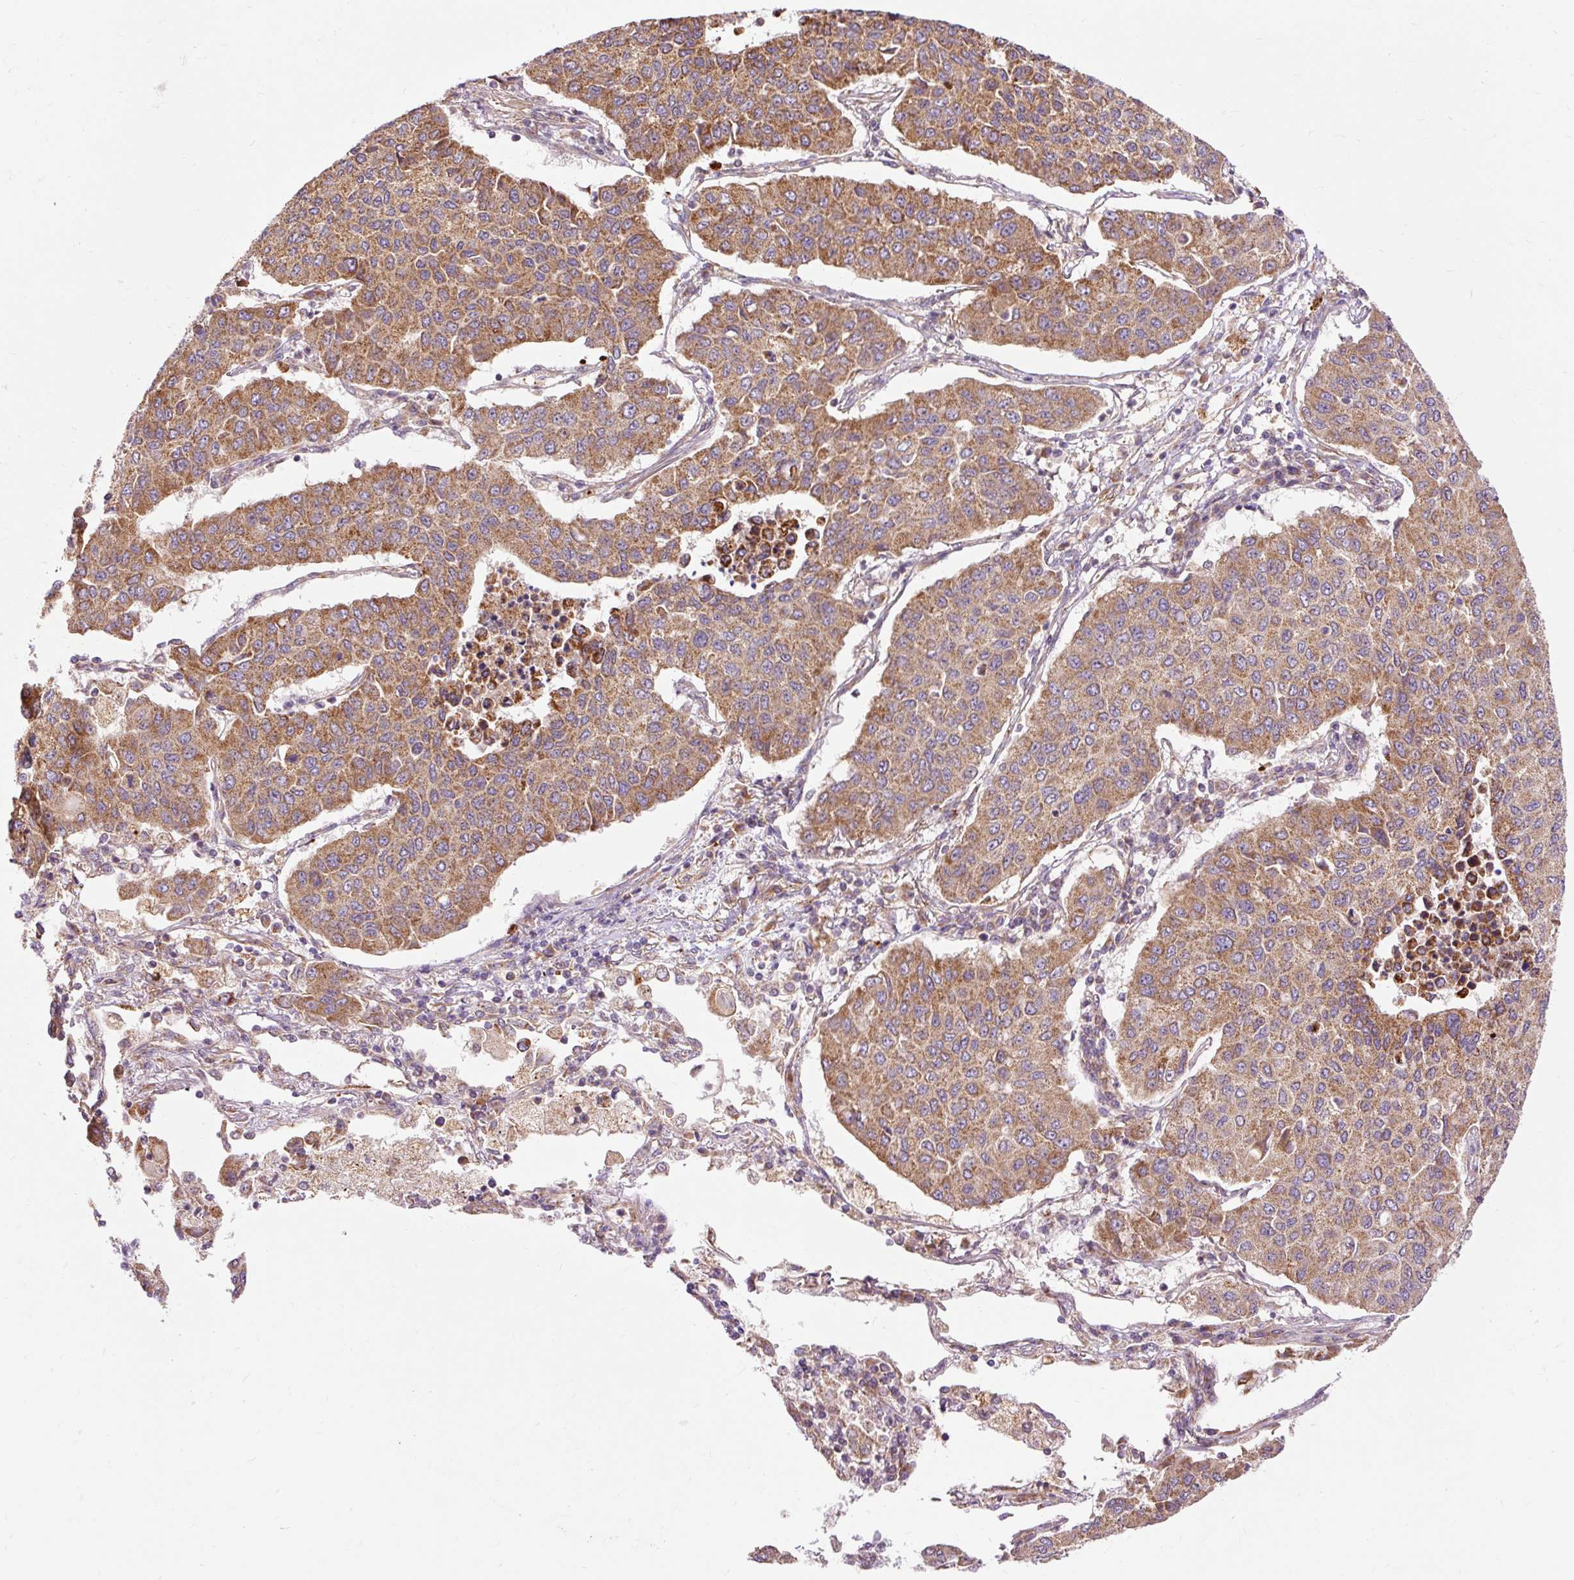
{"staining": {"intensity": "moderate", "quantity": ">75%", "location": "cytoplasmic/membranous"}, "tissue": "lung cancer", "cell_type": "Tumor cells", "image_type": "cancer", "snomed": [{"axis": "morphology", "description": "Squamous cell carcinoma, NOS"}, {"axis": "topography", "description": "Lung"}], "caption": "Protein expression by immunohistochemistry (IHC) displays moderate cytoplasmic/membranous expression in about >75% of tumor cells in lung cancer. The protein is stained brown, and the nuclei are stained in blue (DAB IHC with brightfield microscopy, high magnification).", "gene": "RIPOR3", "patient": {"sex": "male", "age": 74}}